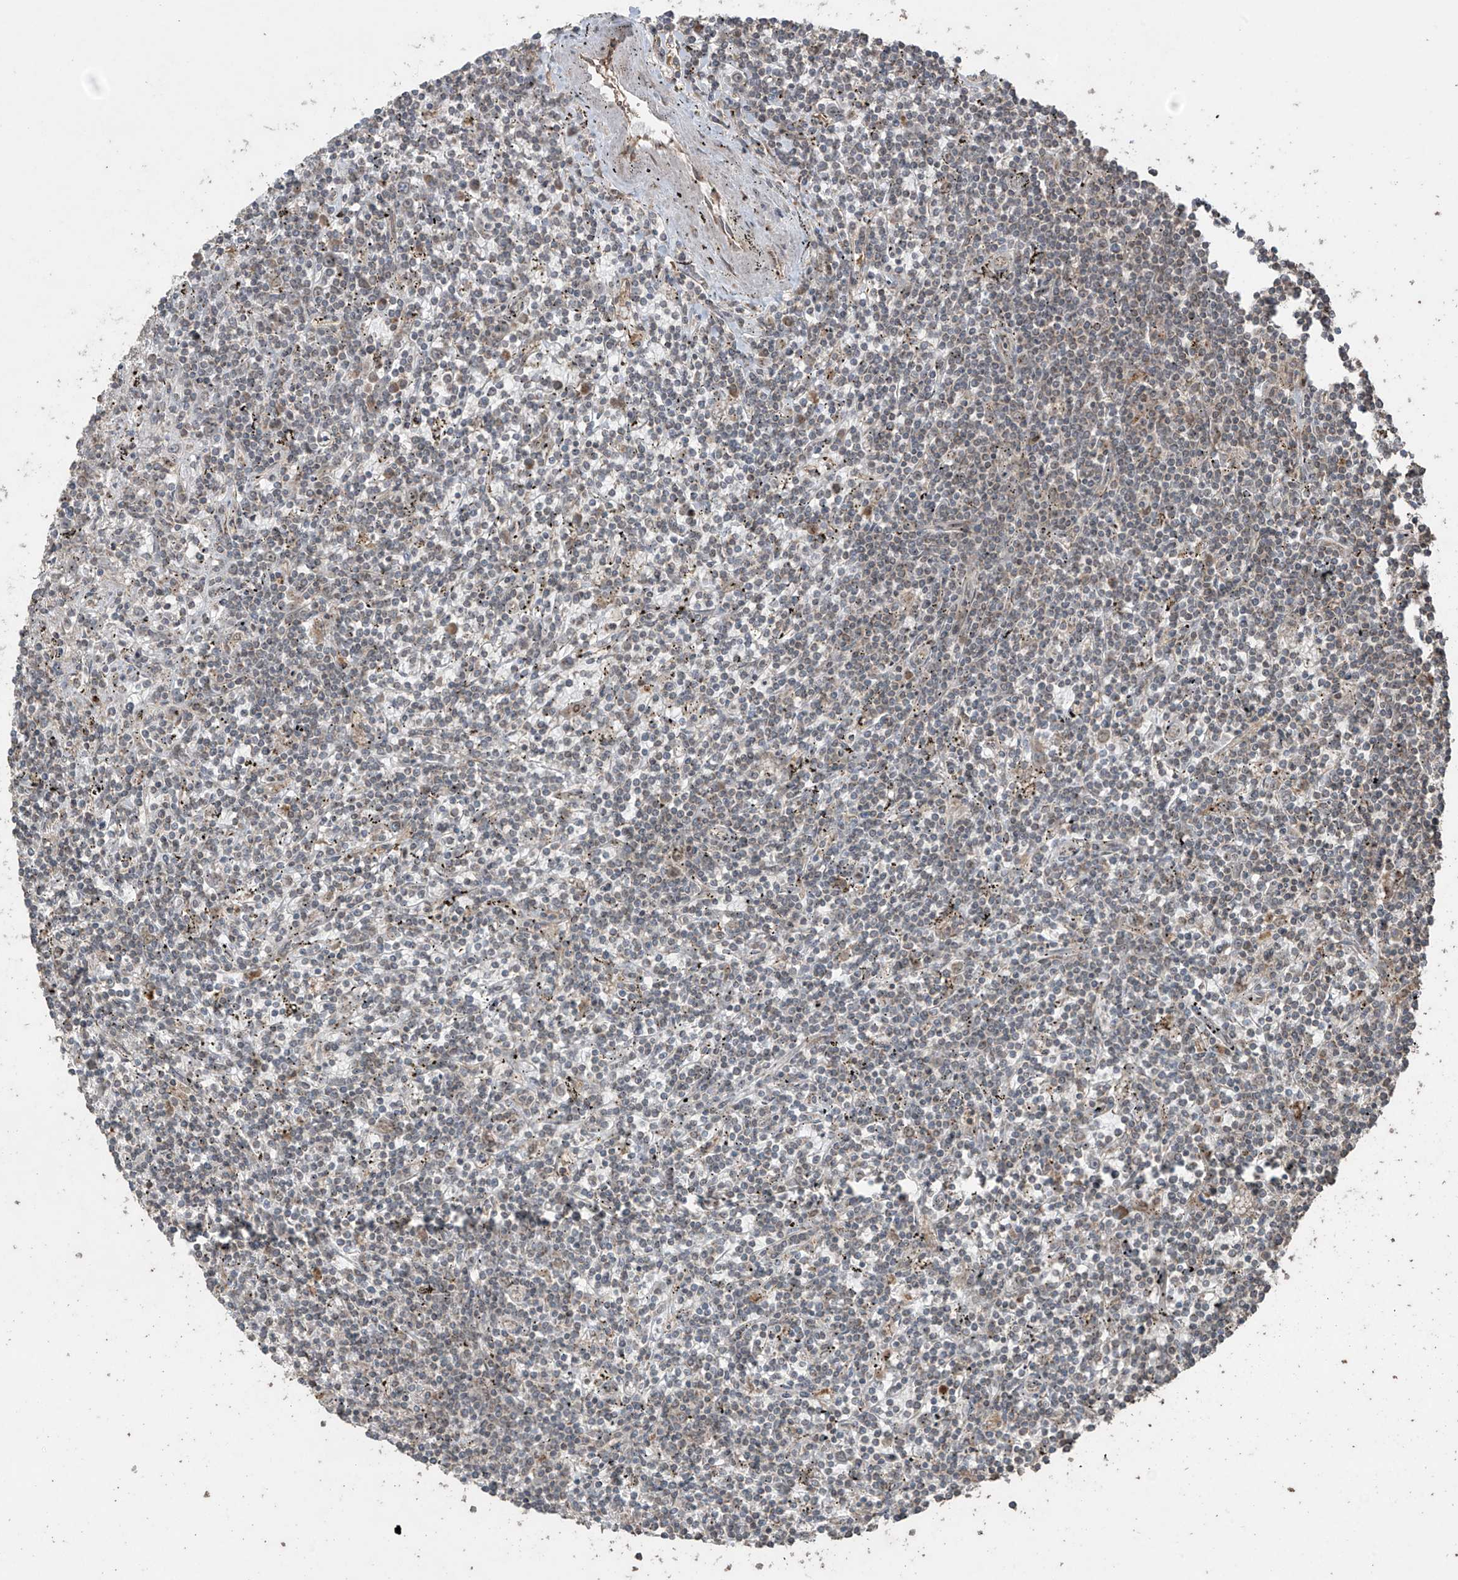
{"staining": {"intensity": "negative", "quantity": "none", "location": "none"}, "tissue": "lymphoma", "cell_type": "Tumor cells", "image_type": "cancer", "snomed": [{"axis": "morphology", "description": "Malignant lymphoma, non-Hodgkin's type, Low grade"}, {"axis": "topography", "description": "Spleen"}], "caption": "The histopathology image demonstrates no significant expression in tumor cells of lymphoma.", "gene": "PGPEP1", "patient": {"sex": "male", "age": 76}}